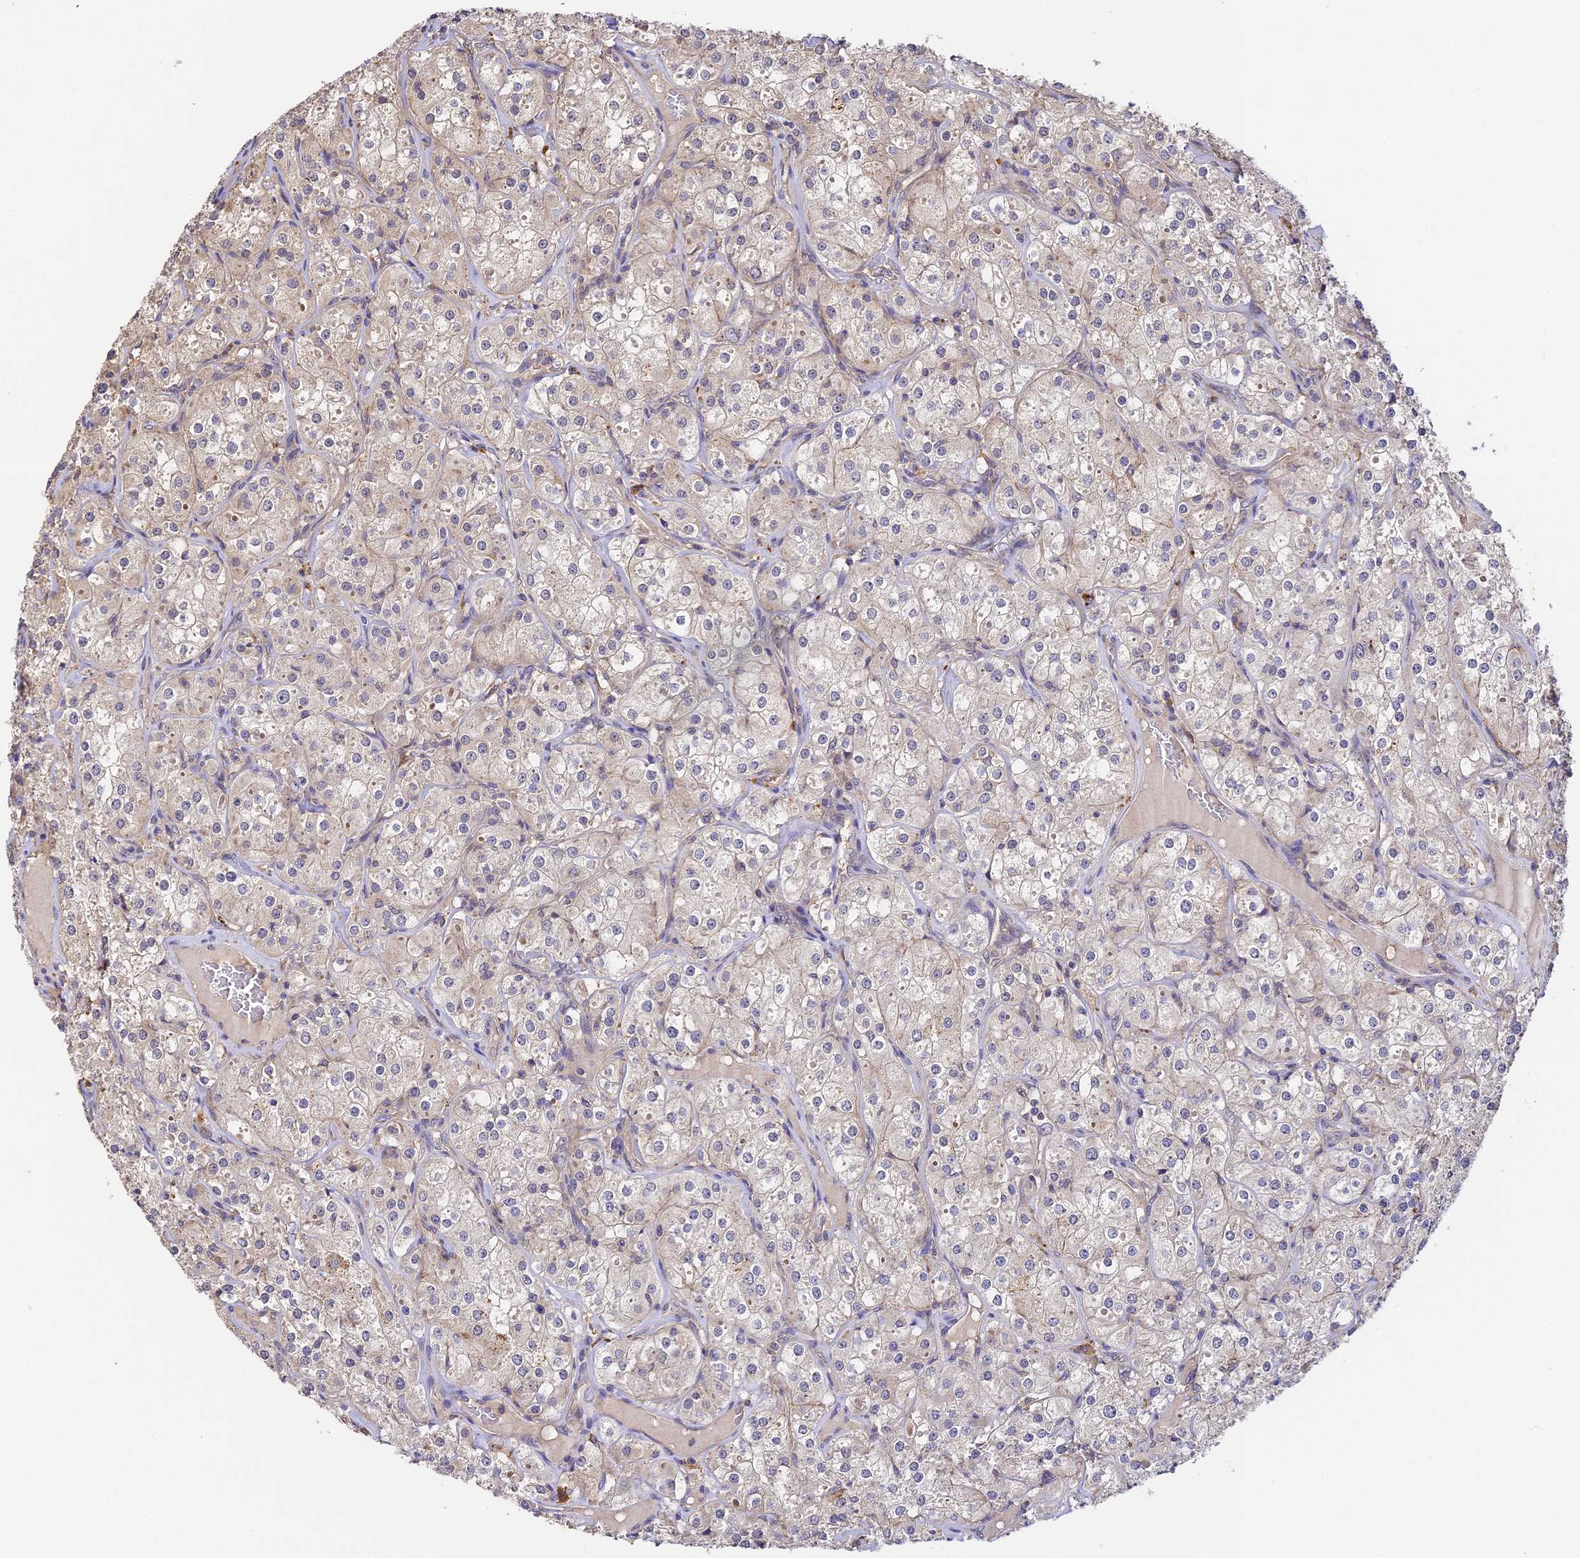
{"staining": {"intensity": "negative", "quantity": "none", "location": "none"}, "tissue": "renal cancer", "cell_type": "Tumor cells", "image_type": "cancer", "snomed": [{"axis": "morphology", "description": "Adenocarcinoma, NOS"}, {"axis": "topography", "description": "Kidney"}], "caption": "Tumor cells show no significant protein expression in adenocarcinoma (renal). Brightfield microscopy of immunohistochemistry (IHC) stained with DAB (3,3'-diaminobenzidine) (brown) and hematoxylin (blue), captured at high magnification.", "gene": "YAE1", "patient": {"sex": "male", "age": 77}}